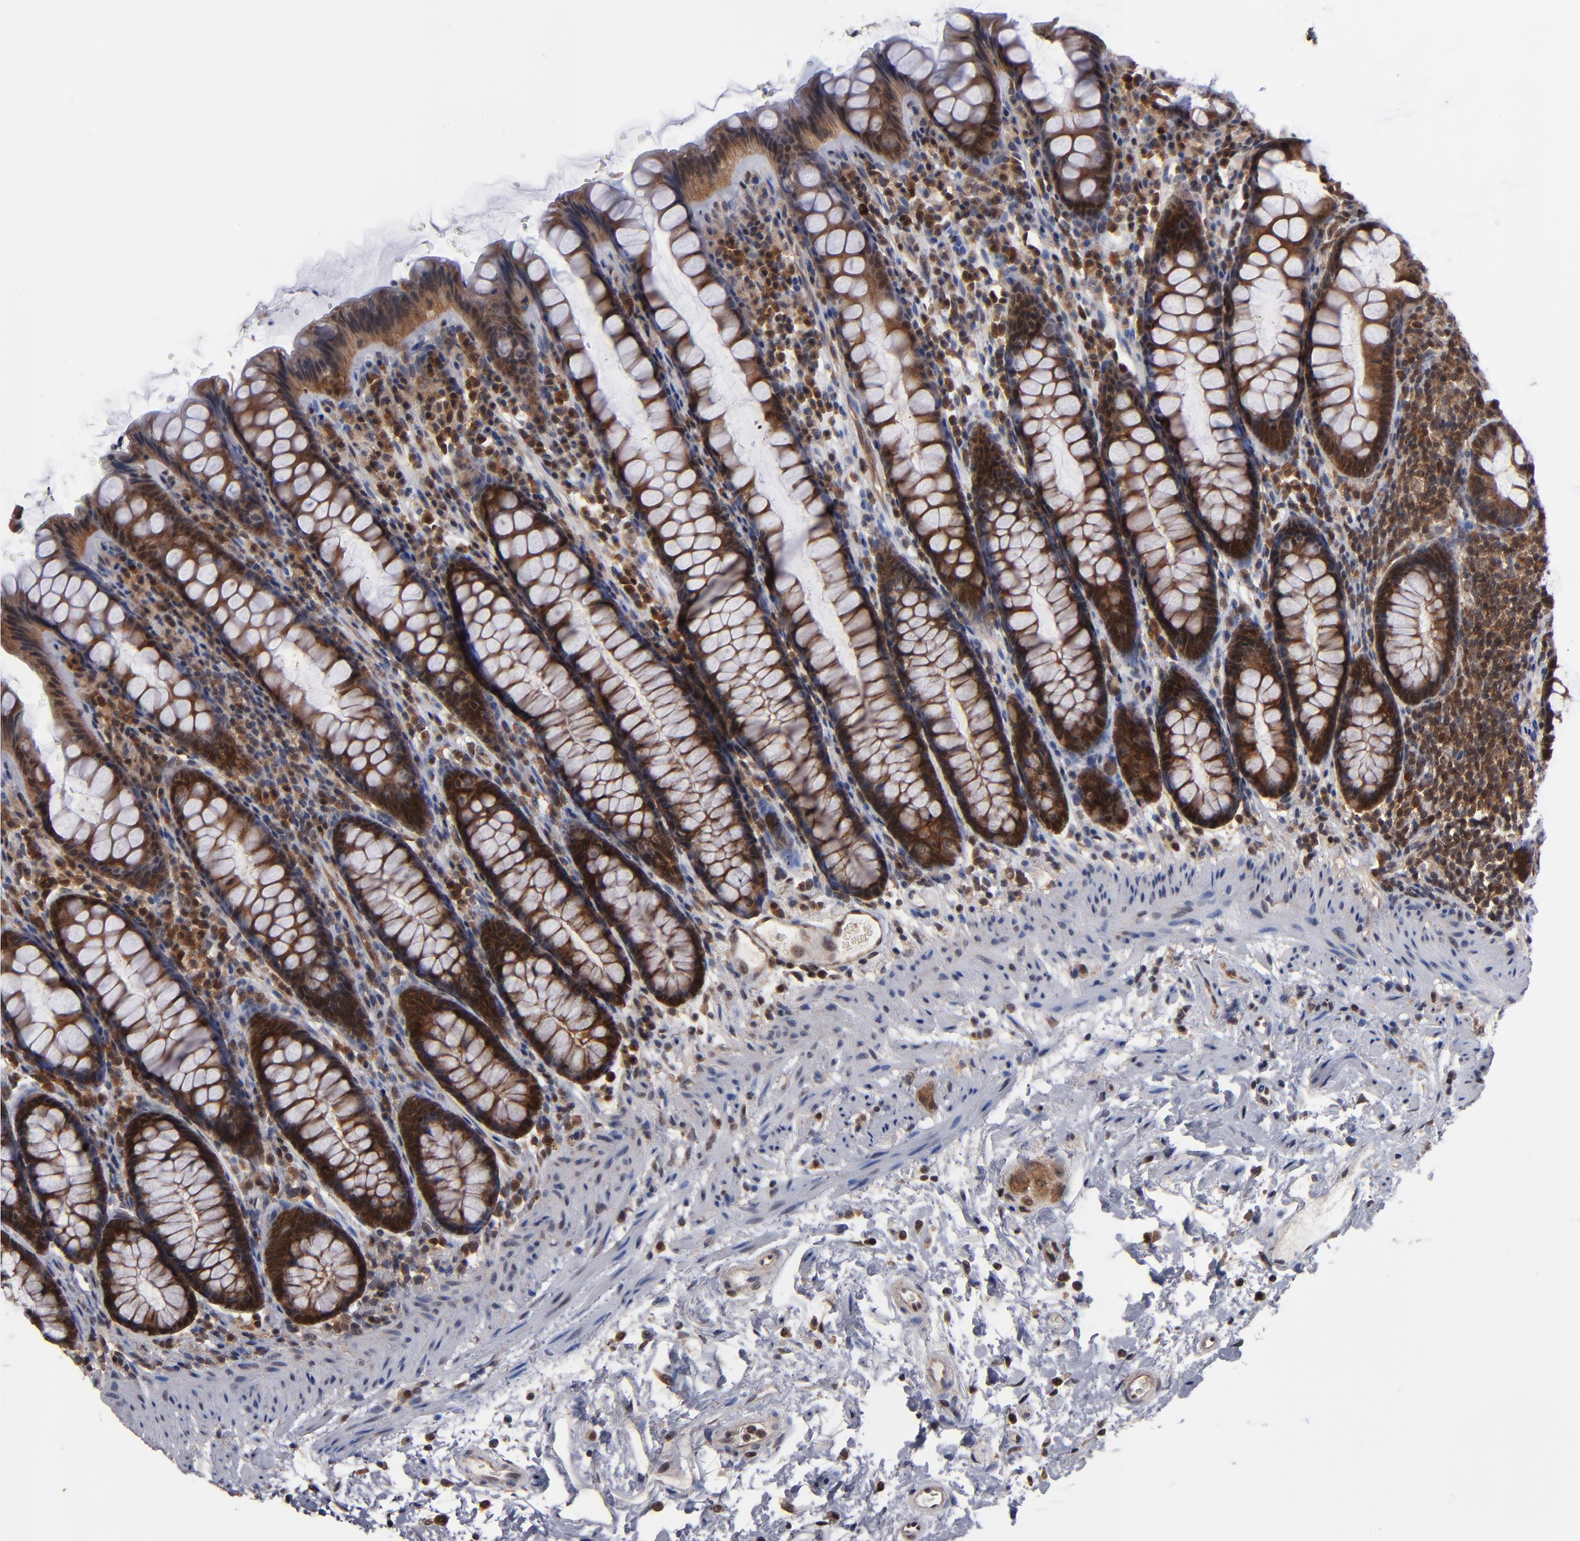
{"staining": {"intensity": "strong", "quantity": ">75%", "location": "cytoplasmic/membranous"}, "tissue": "rectum", "cell_type": "Glandular cells", "image_type": "normal", "snomed": [{"axis": "morphology", "description": "Normal tissue, NOS"}, {"axis": "topography", "description": "Rectum"}], "caption": "The histopathology image shows a brown stain indicating the presence of a protein in the cytoplasmic/membranous of glandular cells in rectum.", "gene": "ALG13", "patient": {"sex": "male", "age": 92}}